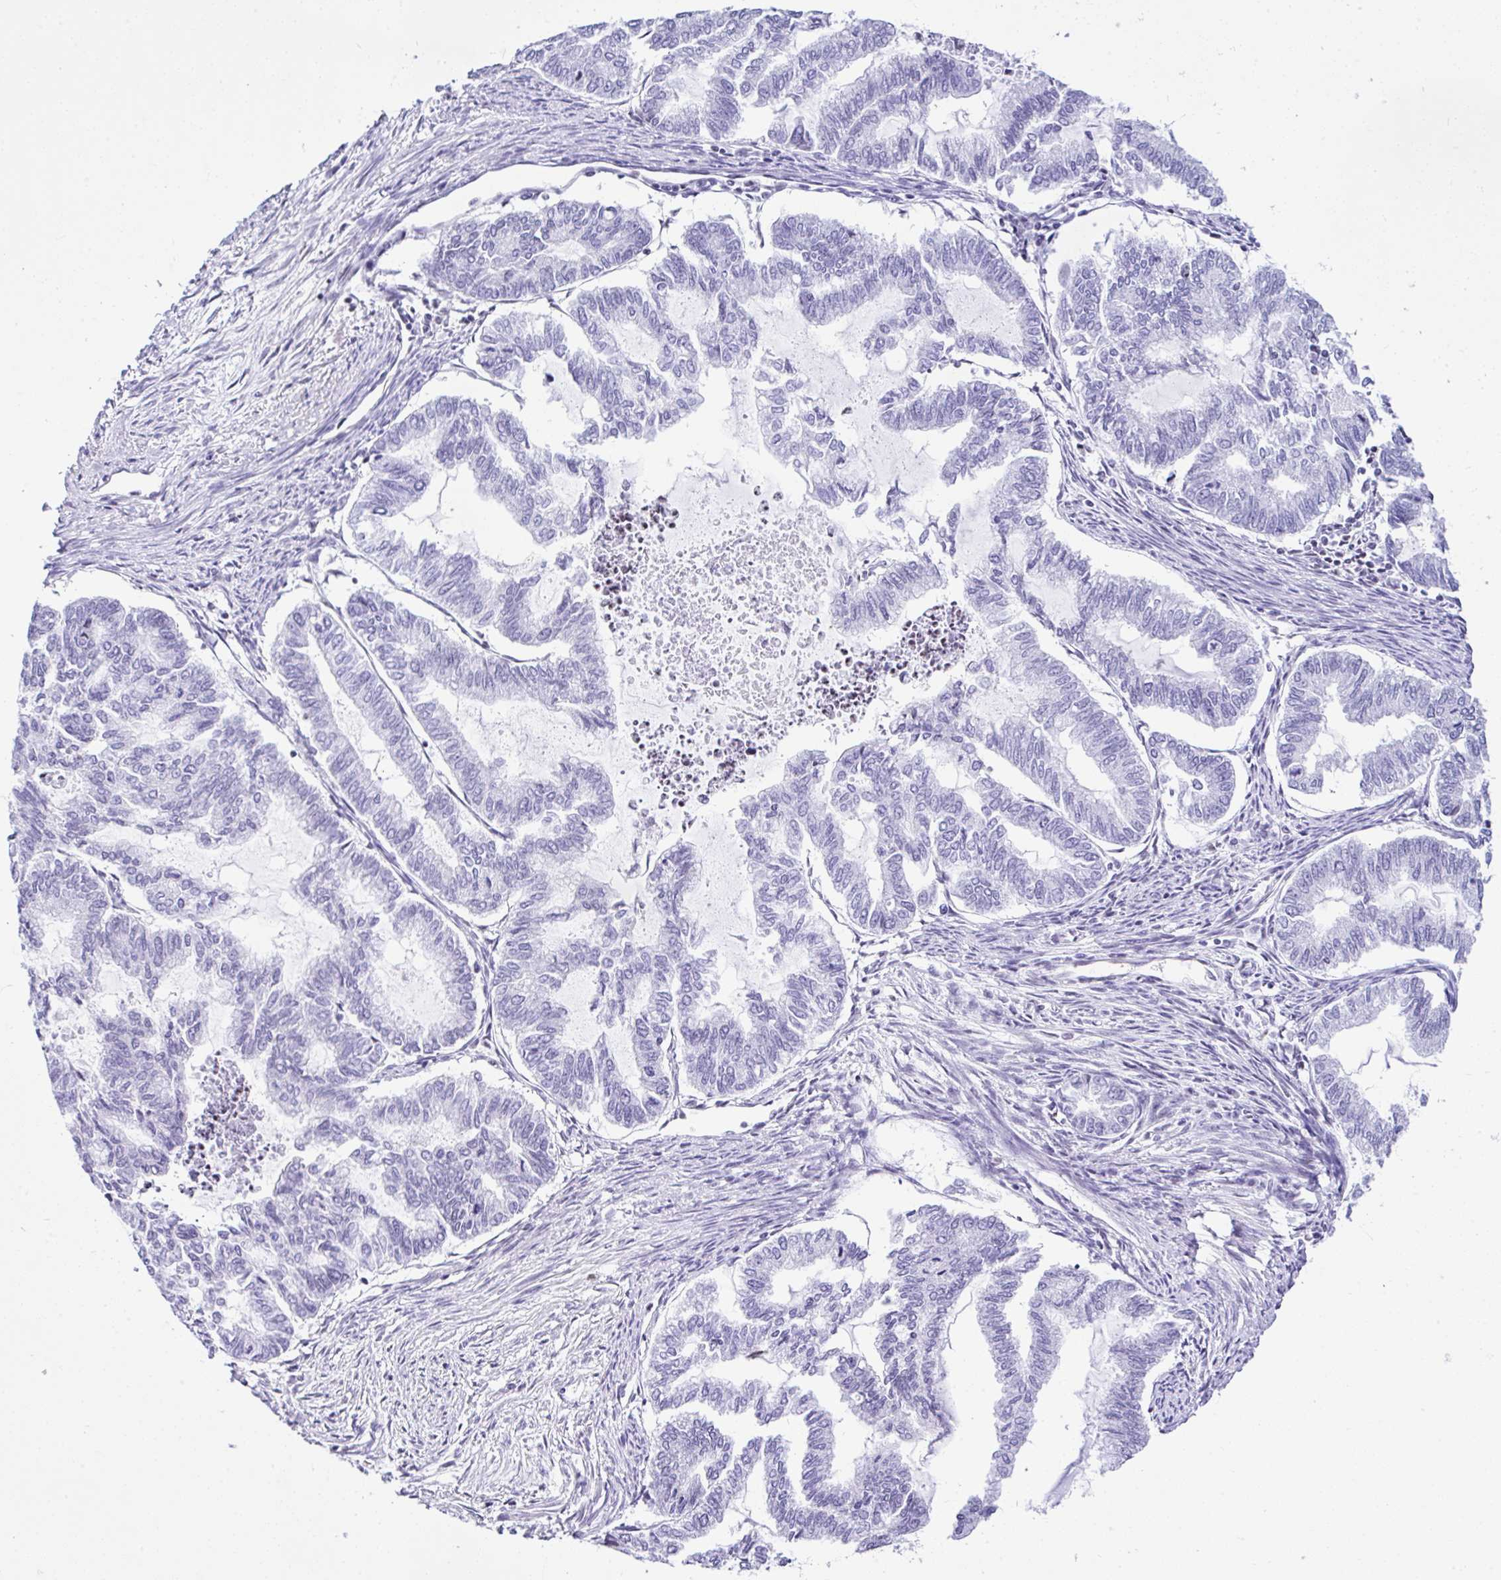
{"staining": {"intensity": "negative", "quantity": "none", "location": "none"}, "tissue": "endometrial cancer", "cell_type": "Tumor cells", "image_type": "cancer", "snomed": [{"axis": "morphology", "description": "Adenocarcinoma, NOS"}, {"axis": "topography", "description": "Endometrium"}], "caption": "IHC photomicrograph of human endometrial cancer (adenocarcinoma) stained for a protein (brown), which shows no staining in tumor cells. The staining was performed using DAB to visualize the protein expression in brown, while the nuclei were stained in blue with hematoxylin (Magnification: 20x).", "gene": "KRT27", "patient": {"sex": "female", "age": 79}}